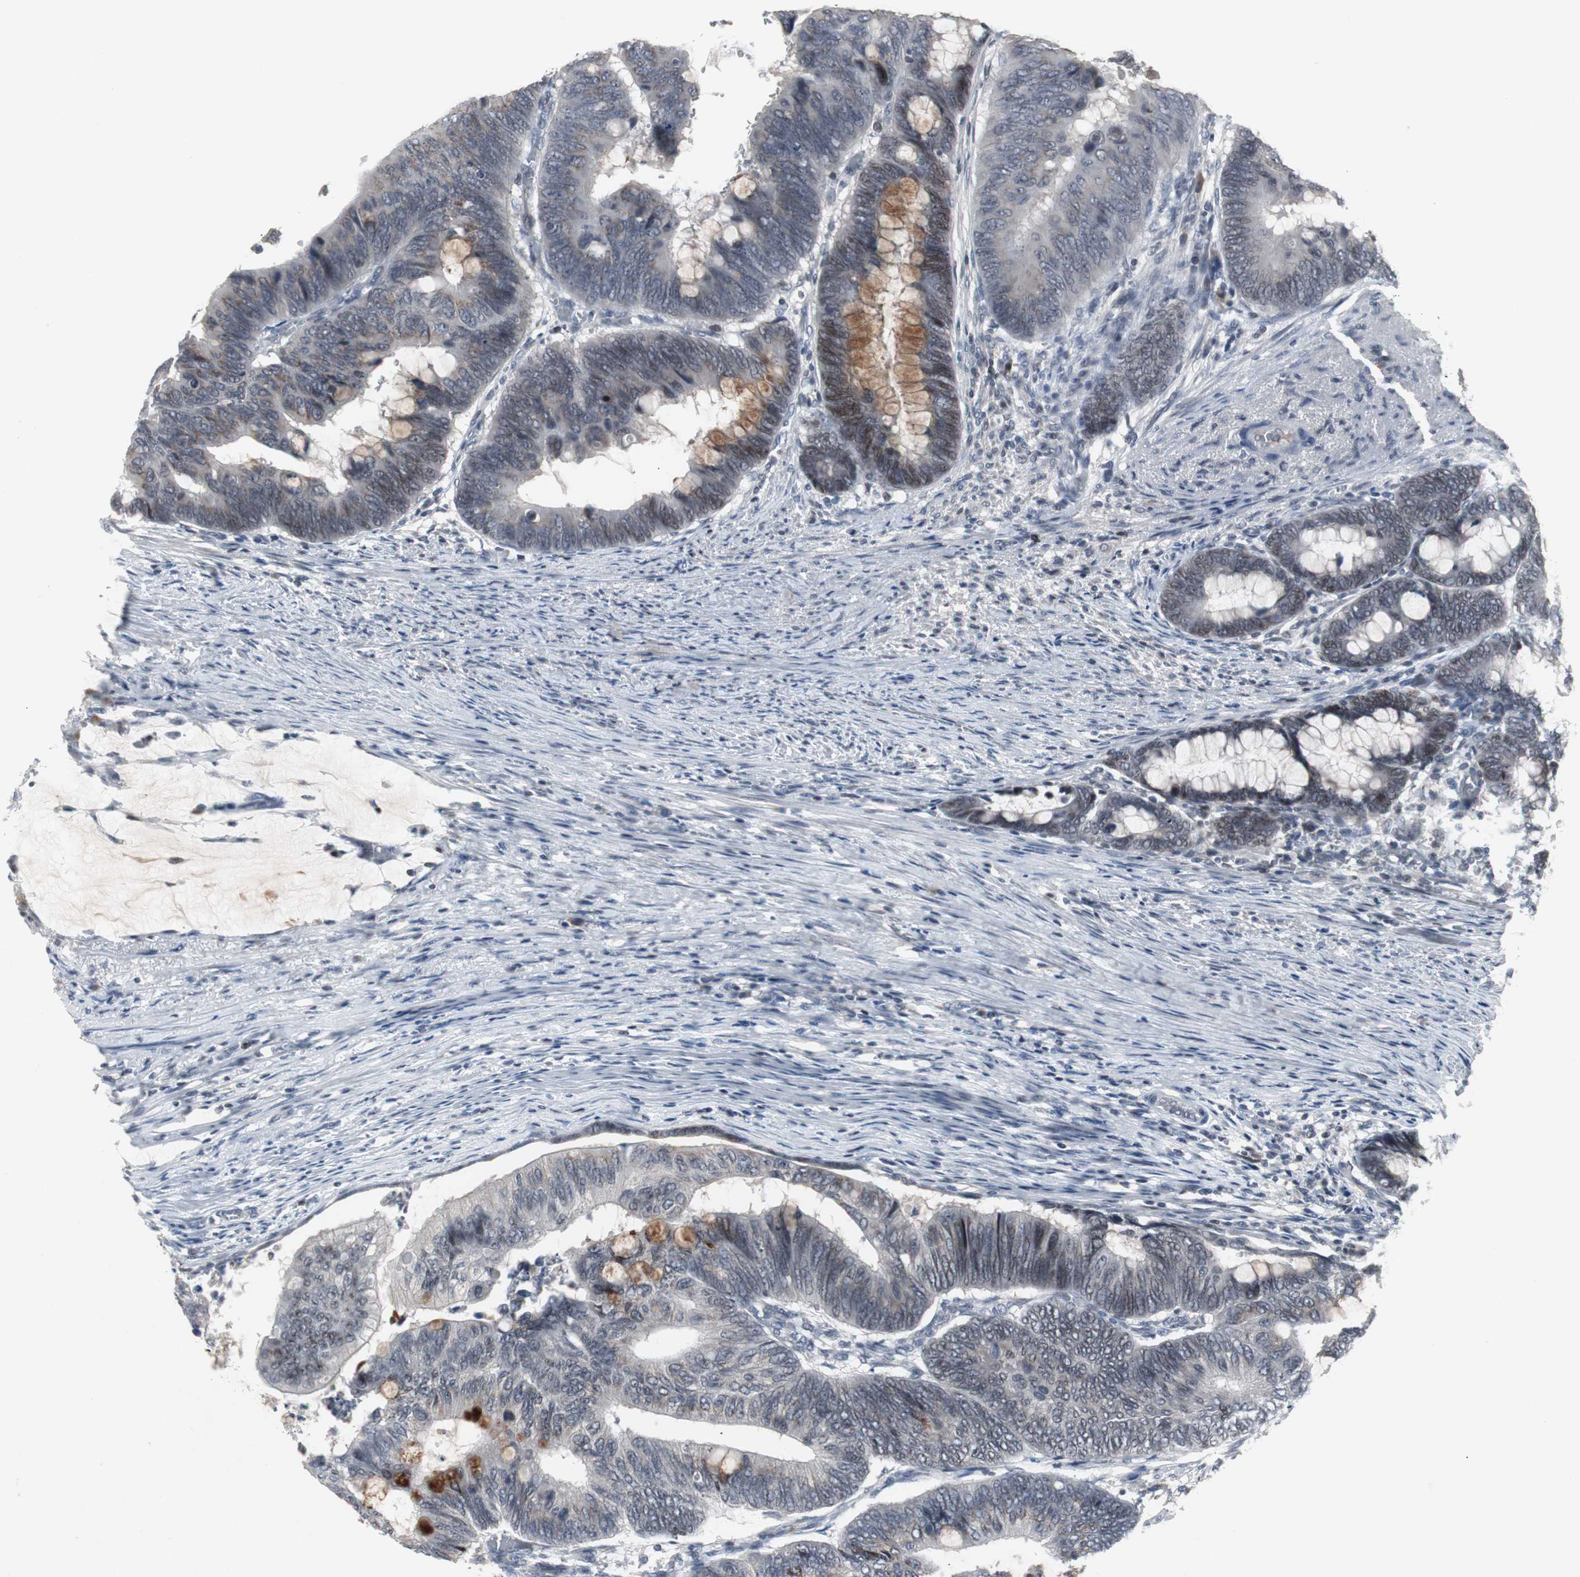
{"staining": {"intensity": "moderate", "quantity": "25%-75%", "location": "cytoplasmic/membranous,nuclear"}, "tissue": "colorectal cancer", "cell_type": "Tumor cells", "image_type": "cancer", "snomed": [{"axis": "morphology", "description": "Normal tissue, NOS"}, {"axis": "morphology", "description": "Adenocarcinoma, NOS"}, {"axis": "topography", "description": "Rectum"}, {"axis": "topography", "description": "Peripheral nerve tissue"}], "caption": "Moderate cytoplasmic/membranous and nuclear expression for a protein is present in approximately 25%-75% of tumor cells of colorectal adenocarcinoma using immunohistochemistry (IHC).", "gene": "ZNF396", "patient": {"sex": "male", "age": 92}}